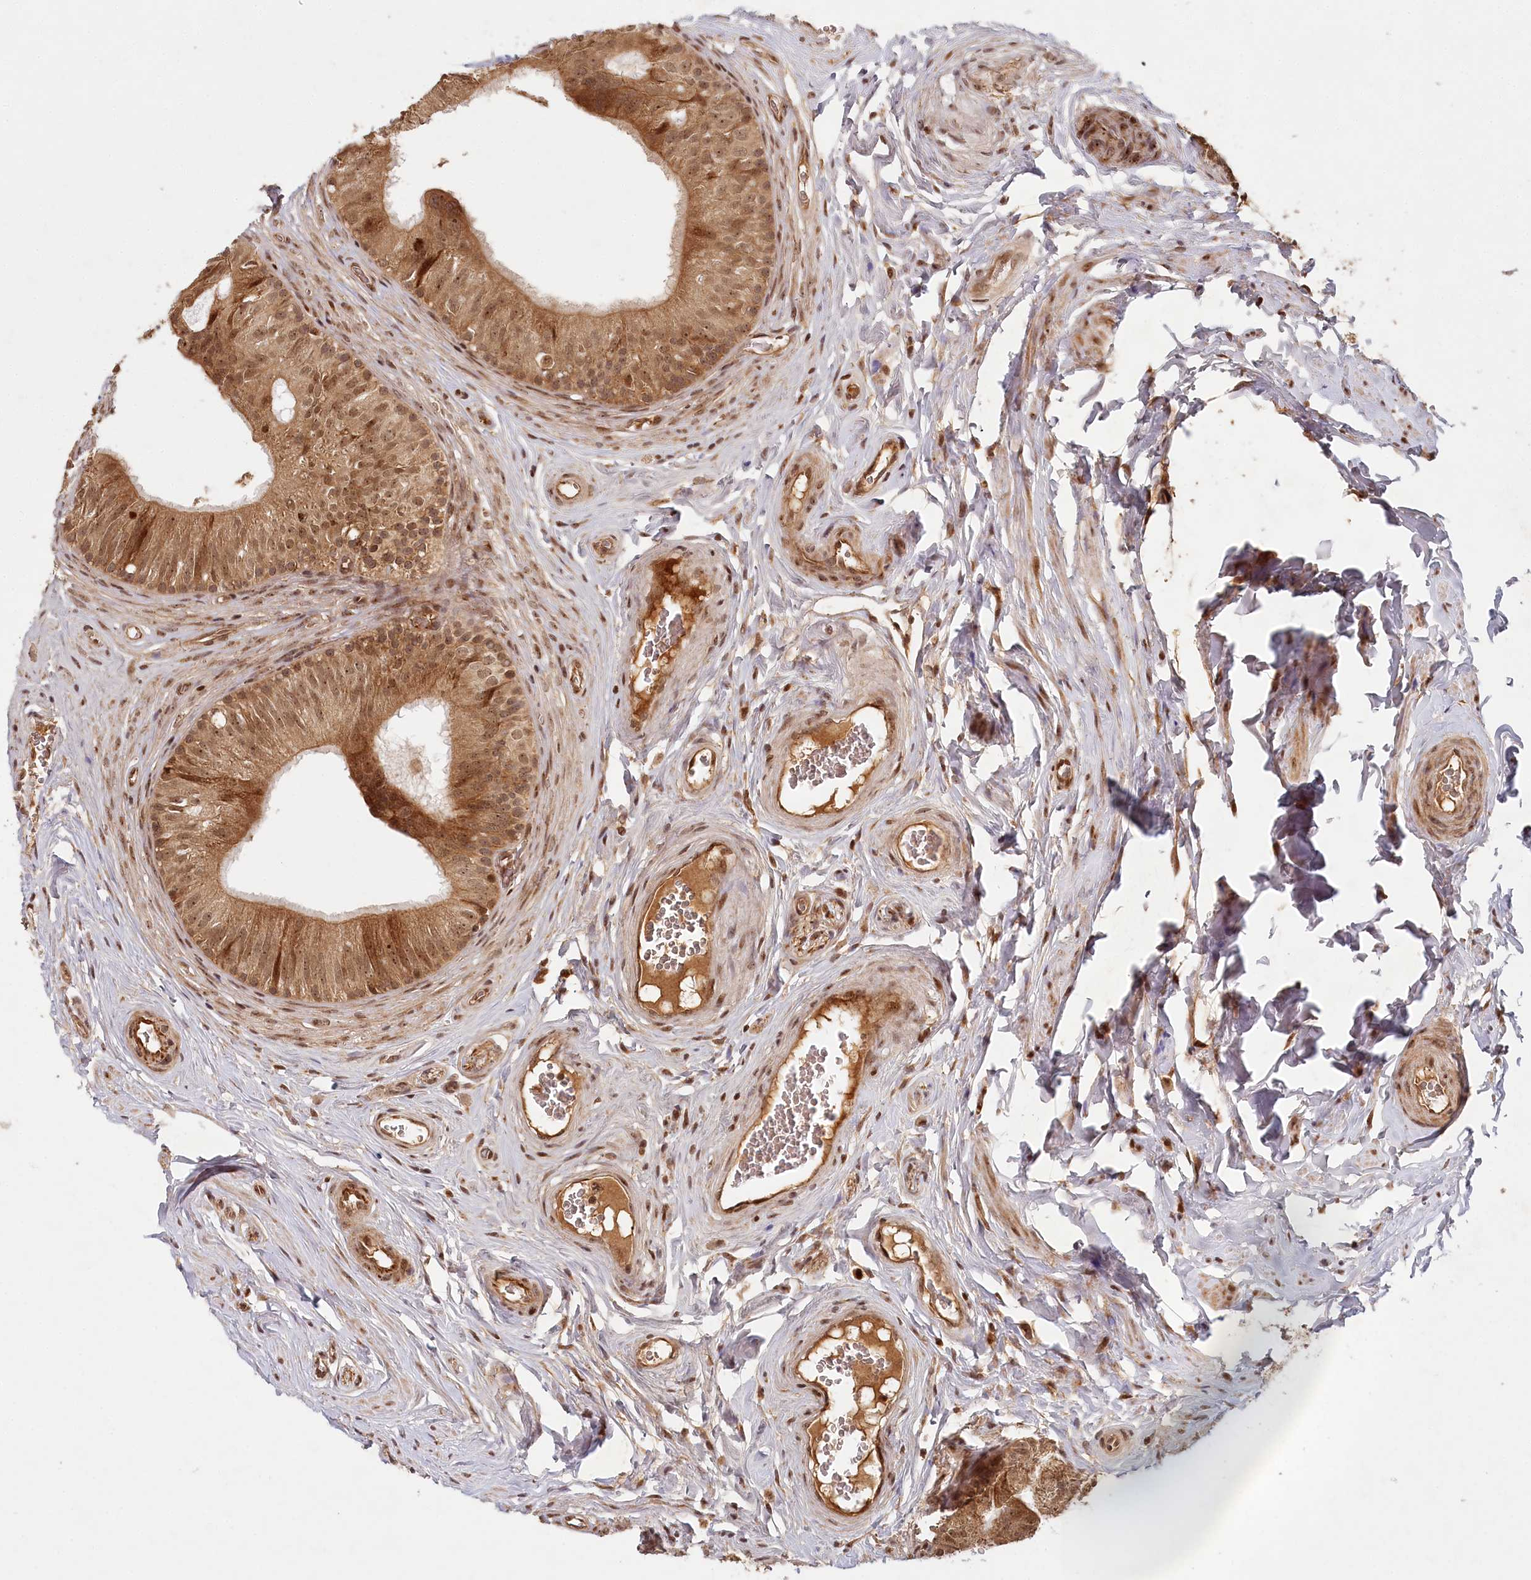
{"staining": {"intensity": "strong", "quantity": ">75%", "location": "cytoplasmic/membranous,nuclear"}, "tissue": "epididymis", "cell_type": "Glandular cells", "image_type": "normal", "snomed": [{"axis": "morphology", "description": "Normal tissue, NOS"}, {"axis": "topography", "description": "Epididymis"}], "caption": "Immunohistochemistry (DAB) staining of unremarkable human epididymis shows strong cytoplasmic/membranous,nuclear protein positivity in about >75% of glandular cells. (DAB (3,3'-diaminobenzidine) IHC with brightfield microscopy, high magnification).", "gene": "WAPL", "patient": {"sex": "male", "age": 46}}